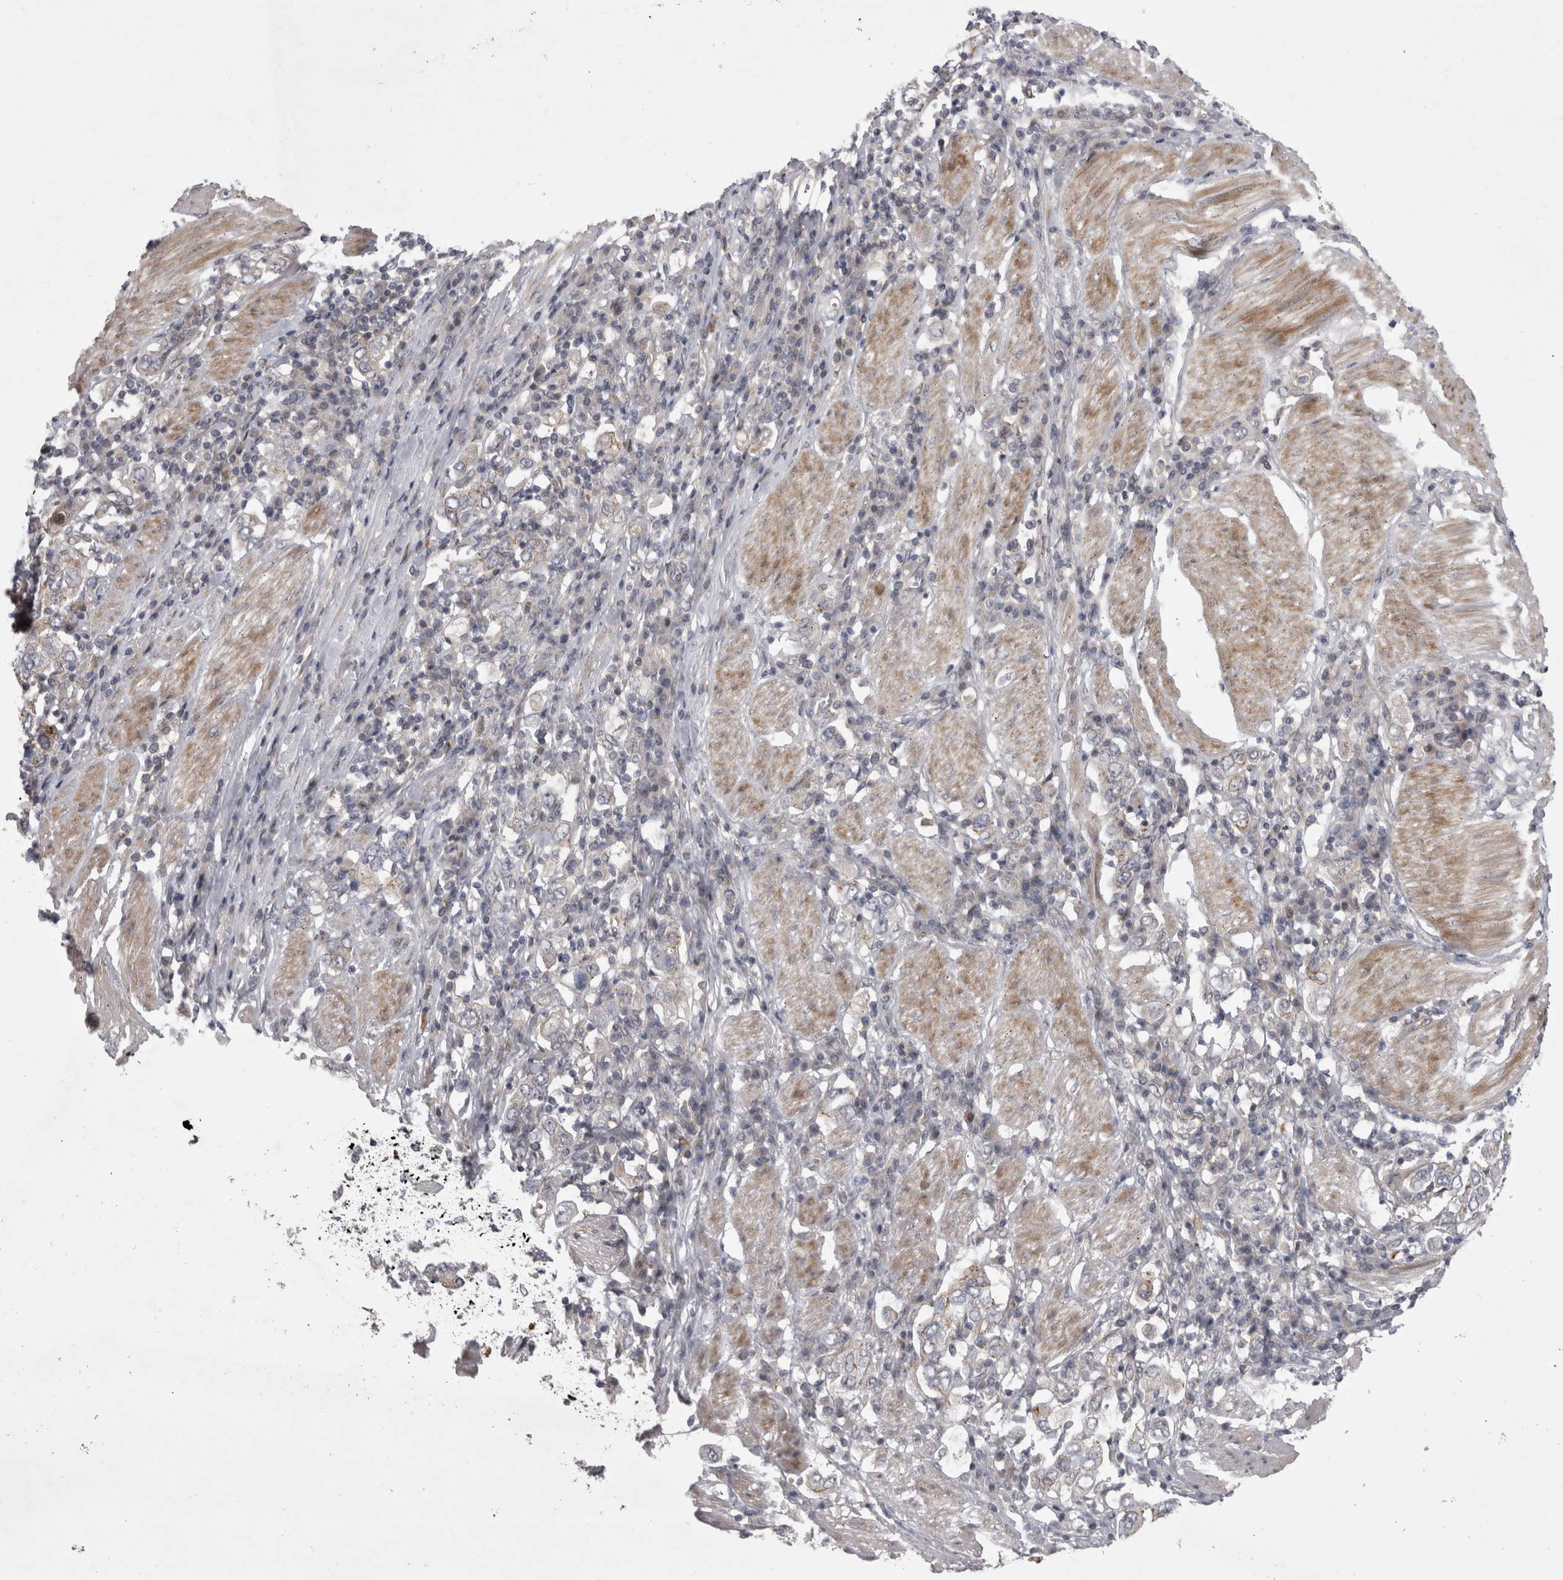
{"staining": {"intensity": "negative", "quantity": "none", "location": "none"}, "tissue": "stomach cancer", "cell_type": "Tumor cells", "image_type": "cancer", "snomed": [{"axis": "morphology", "description": "Adenocarcinoma, NOS"}, {"axis": "topography", "description": "Stomach, upper"}], "caption": "Immunohistochemical staining of stomach cancer (adenocarcinoma) reveals no significant positivity in tumor cells.", "gene": "NENF", "patient": {"sex": "male", "age": 62}}